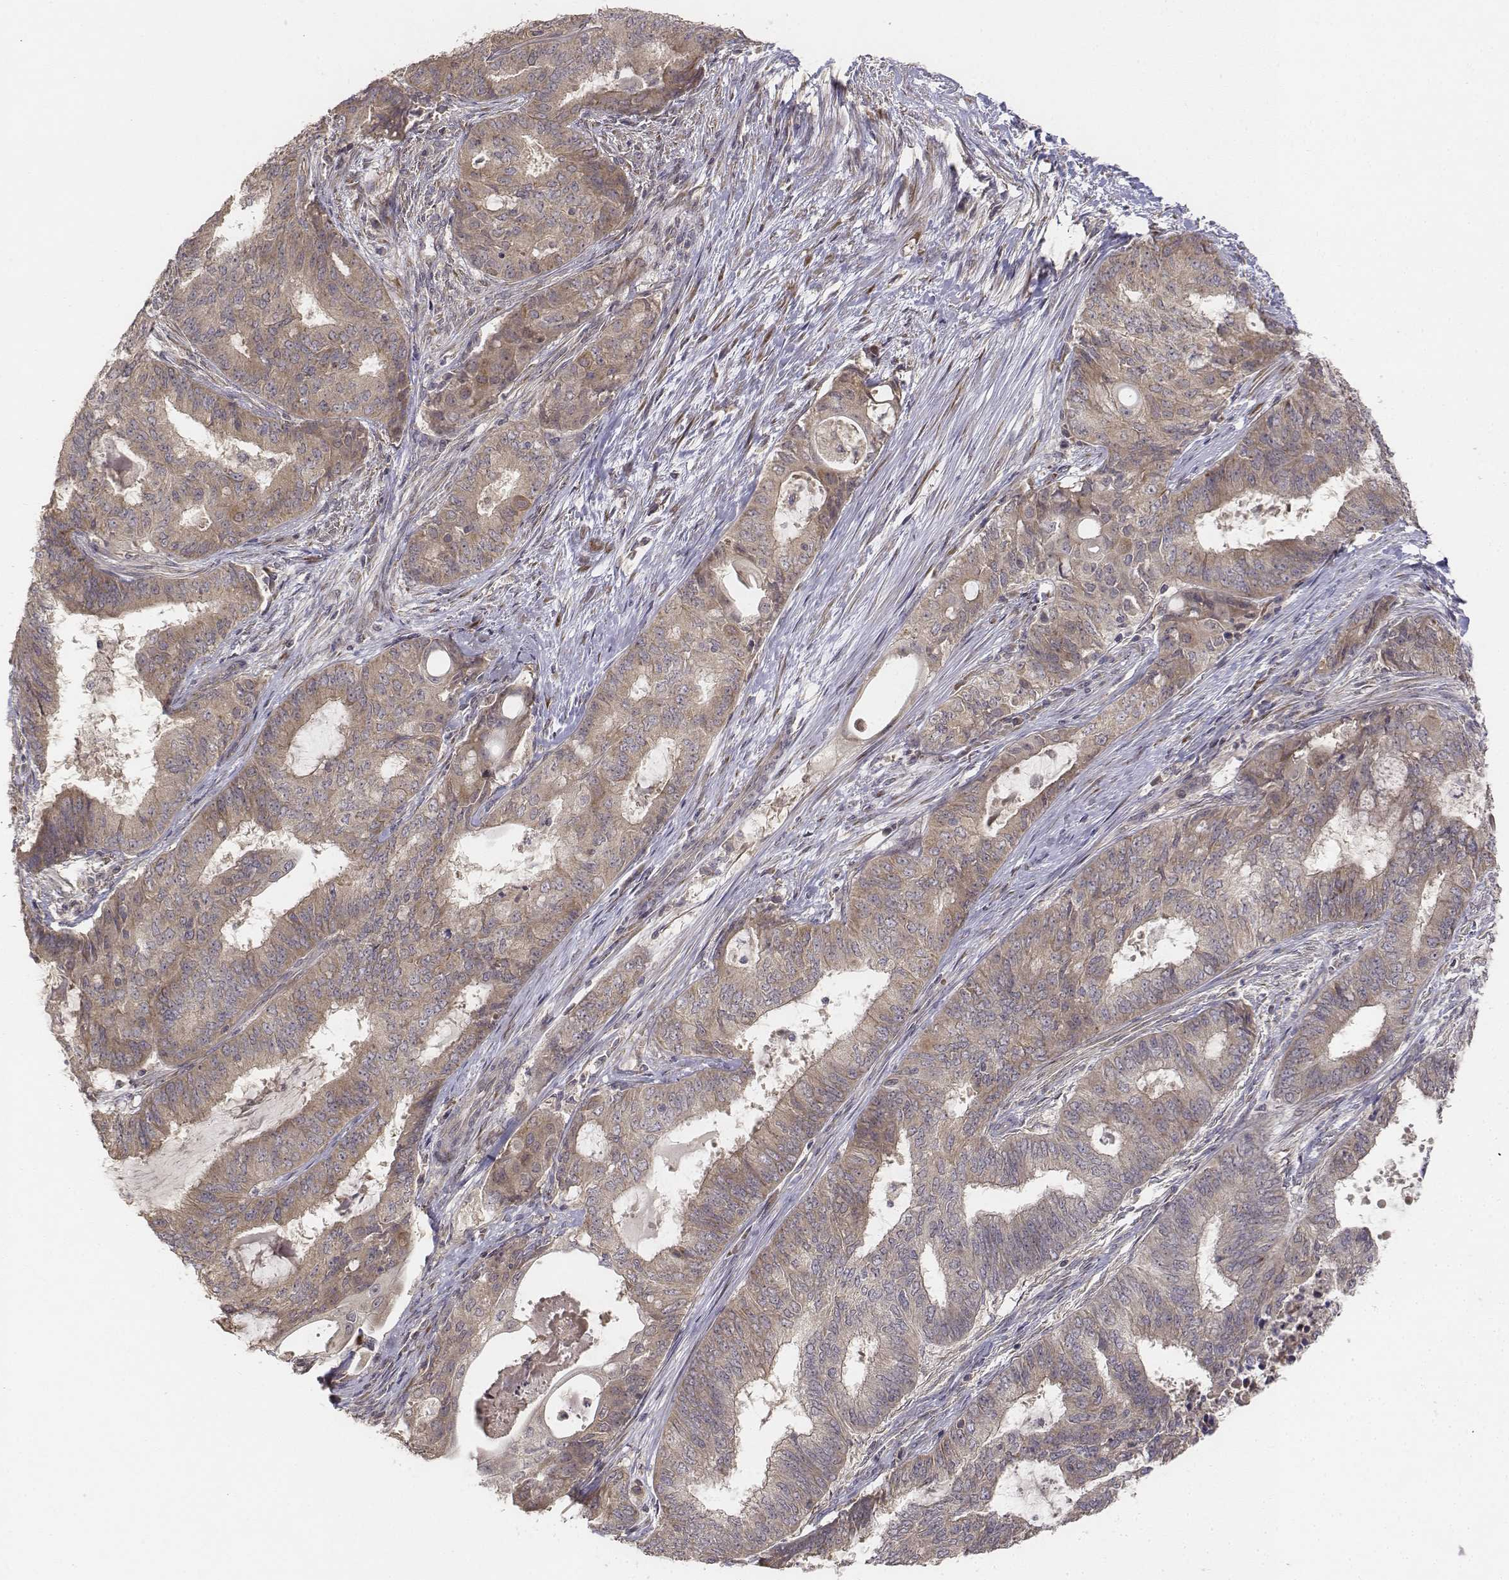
{"staining": {"intensity": "moderate", "quantity": "25%-75%", "location": "cytoplasmic/membranous"}, "tissue": "endometrial cancer", "cell_type": "Tumor cells", "image_type": "cancer", "snomed": [{"axis": "morphology", "description": "Adenocarcinoma, NOS"}, {"axis": "topography", "description": "Endometrium"}], "caption": "The immunohistochemical stain shows moderate cytoplasmic/membranous staining in tumor cells of adenocarcinoma (endometrial) tissue.", "gene": "FBXO21", "patient": {"sex": "female", "age": 62}}